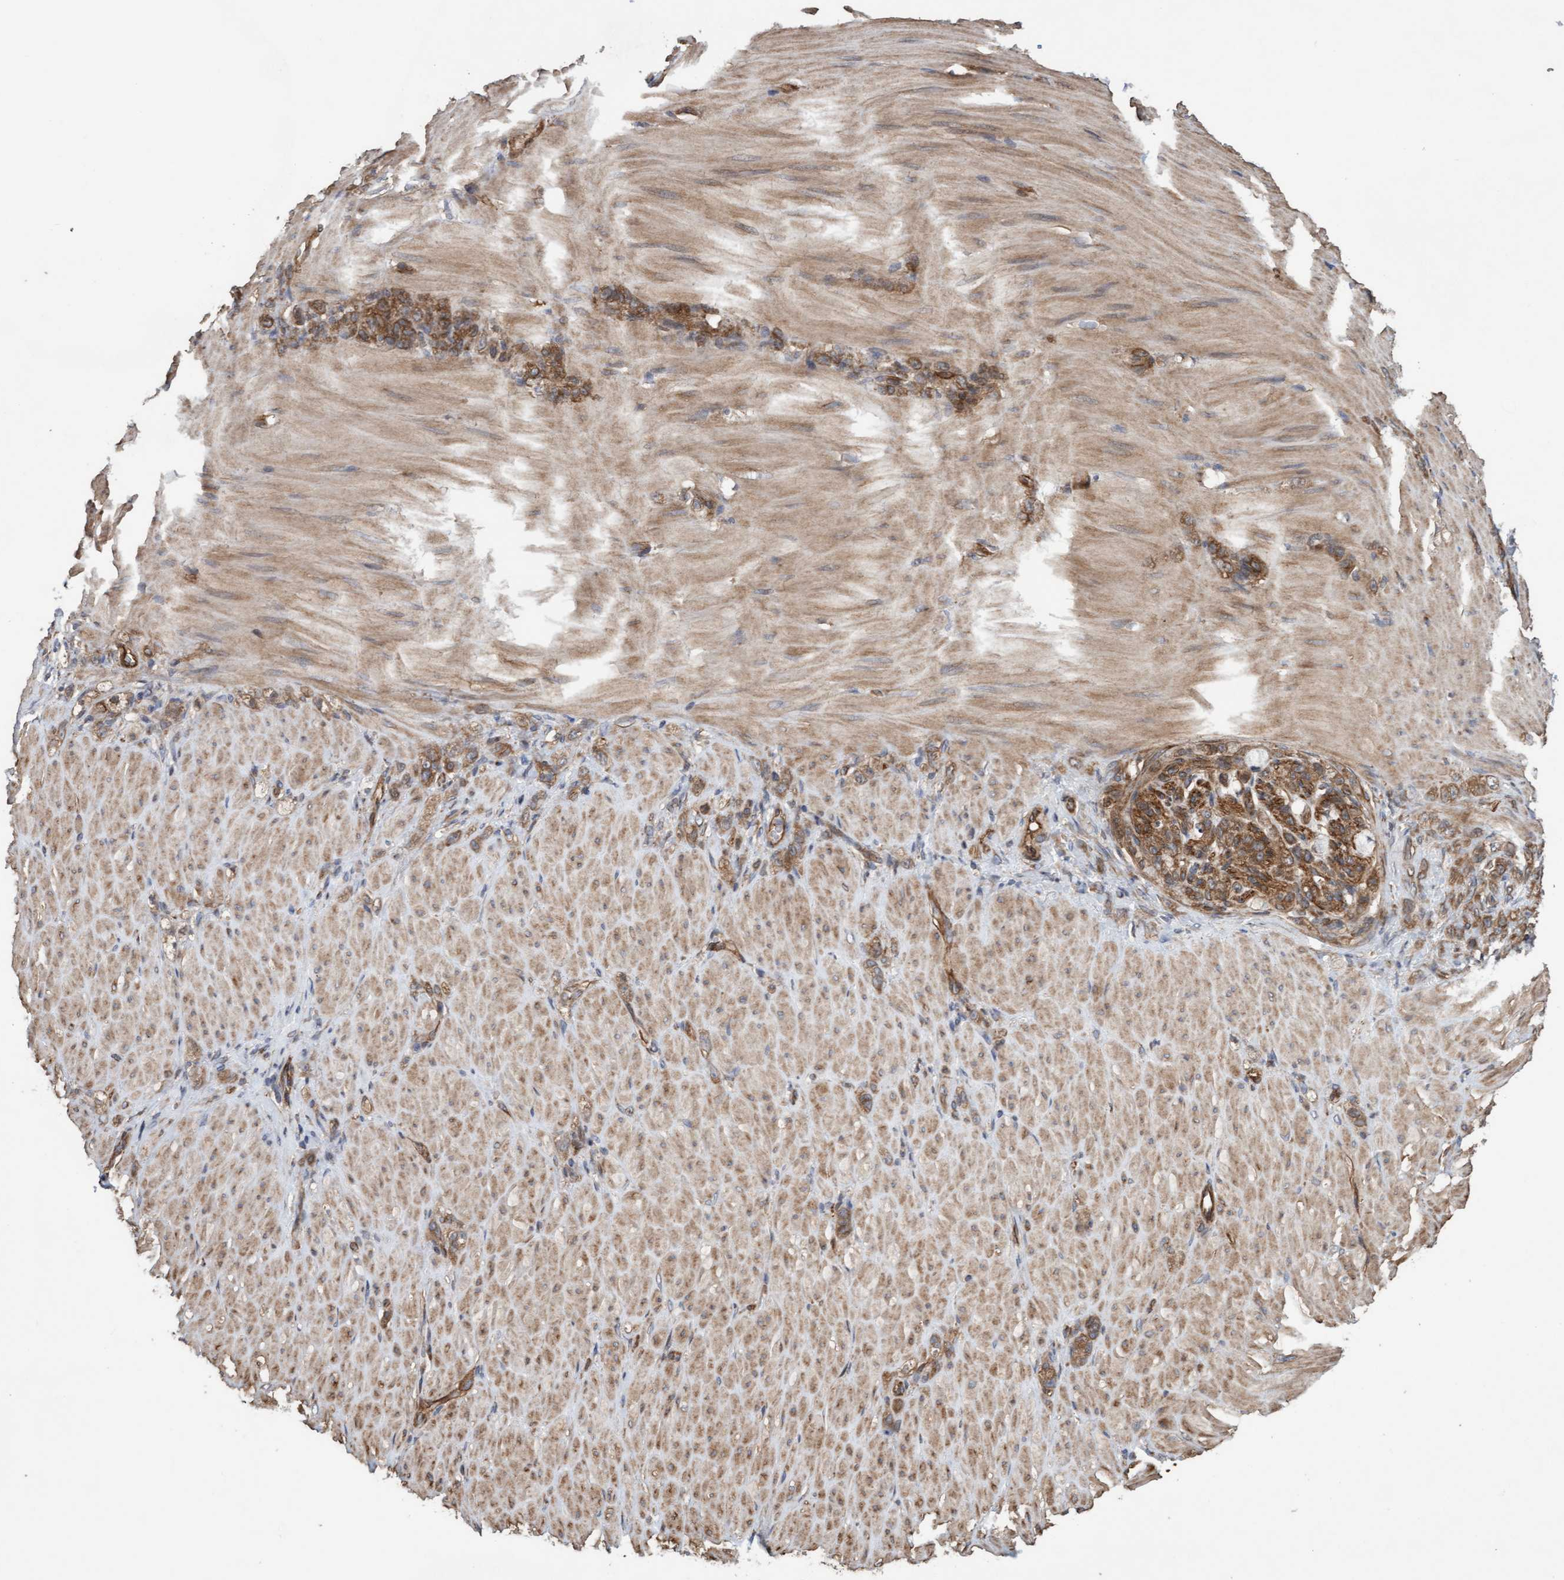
{"staining": {"intensity": "moderate", "quantity": ">75%", "location": "cytoplasmic/membranous"}, "tissue": "stomach cancer", "cell_type": "Tumor cells", "image_type": "cancer", "snomed": [{"axis": "morphology", "description": "Normal tissue, NOS"}, {"axis": "morphology", "description": "Adenocarcinoma, NOS"}, {"axis": "topography", "description": "Stomach"}], "caption": "Protein staining exhibits moderate cytoplasmic/membranous positivity in about >75% of tumor cells in stomach adenocarcinoma.", "gene": "CDC42EP4", "patient": {"sex": "male", "age": 82}}